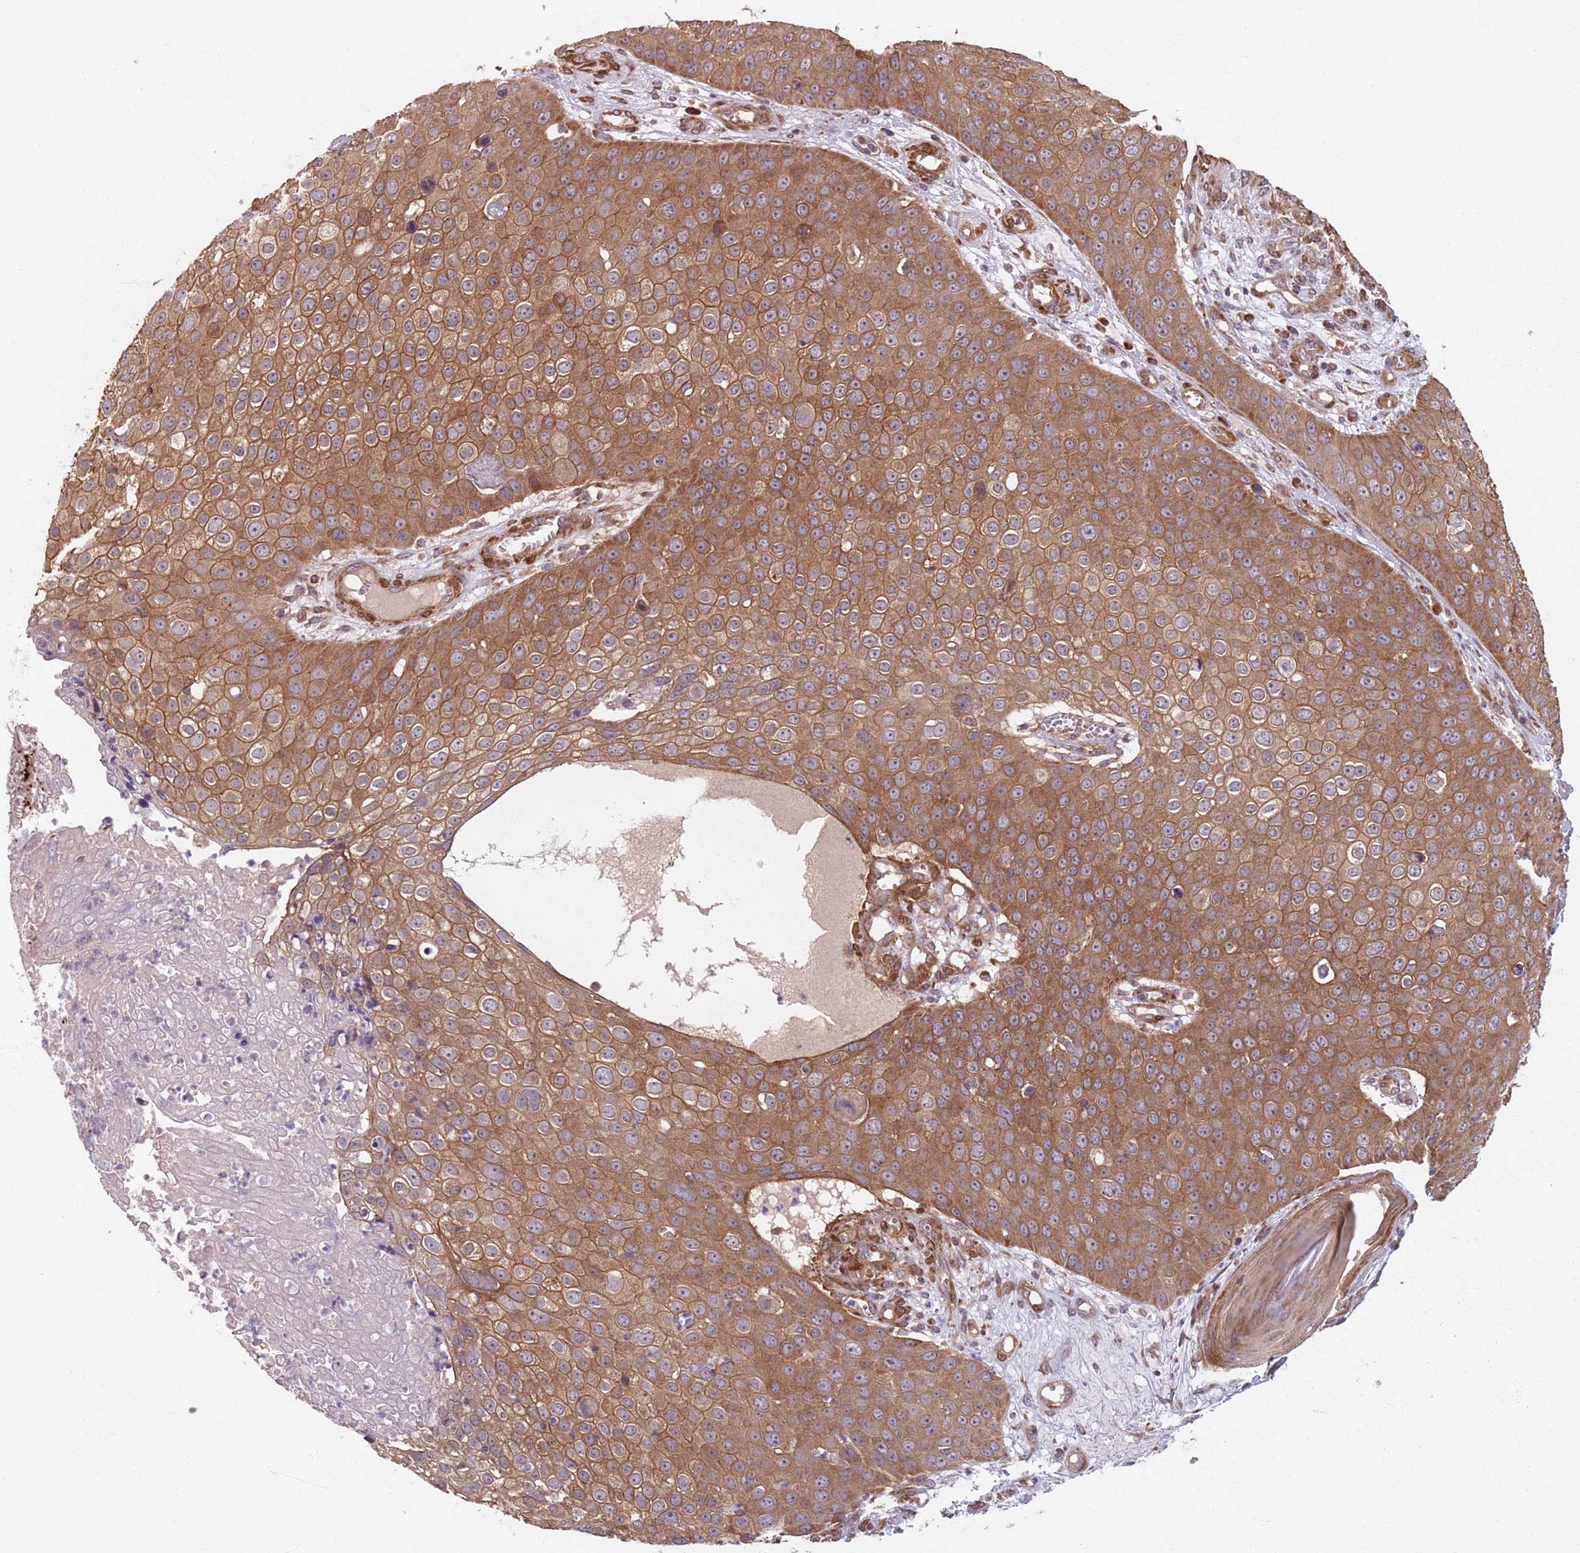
{"staining": {"intensity": "strong", "quantity": ">75%", "location": "cytoplasmic/membranous"}, "tissue": "skin cancer", "cell_type": "Tumor cells", "image_type": "cancer", "snomed": [{"axis": "morphology", "description": "Squamous cell carcinoma, NOS"}, {"axis": "topography", "description": "Skin"}], "caption": "Protein staining displays strong cytoplasmic/membranous positivity in about >75% of tumor cells in skin cancer. (brown staining indicates protein expression, while blue staining denotes nuclei).", "gene": "NOTCH3", "patient": {"sex": "male", "age": 71}}